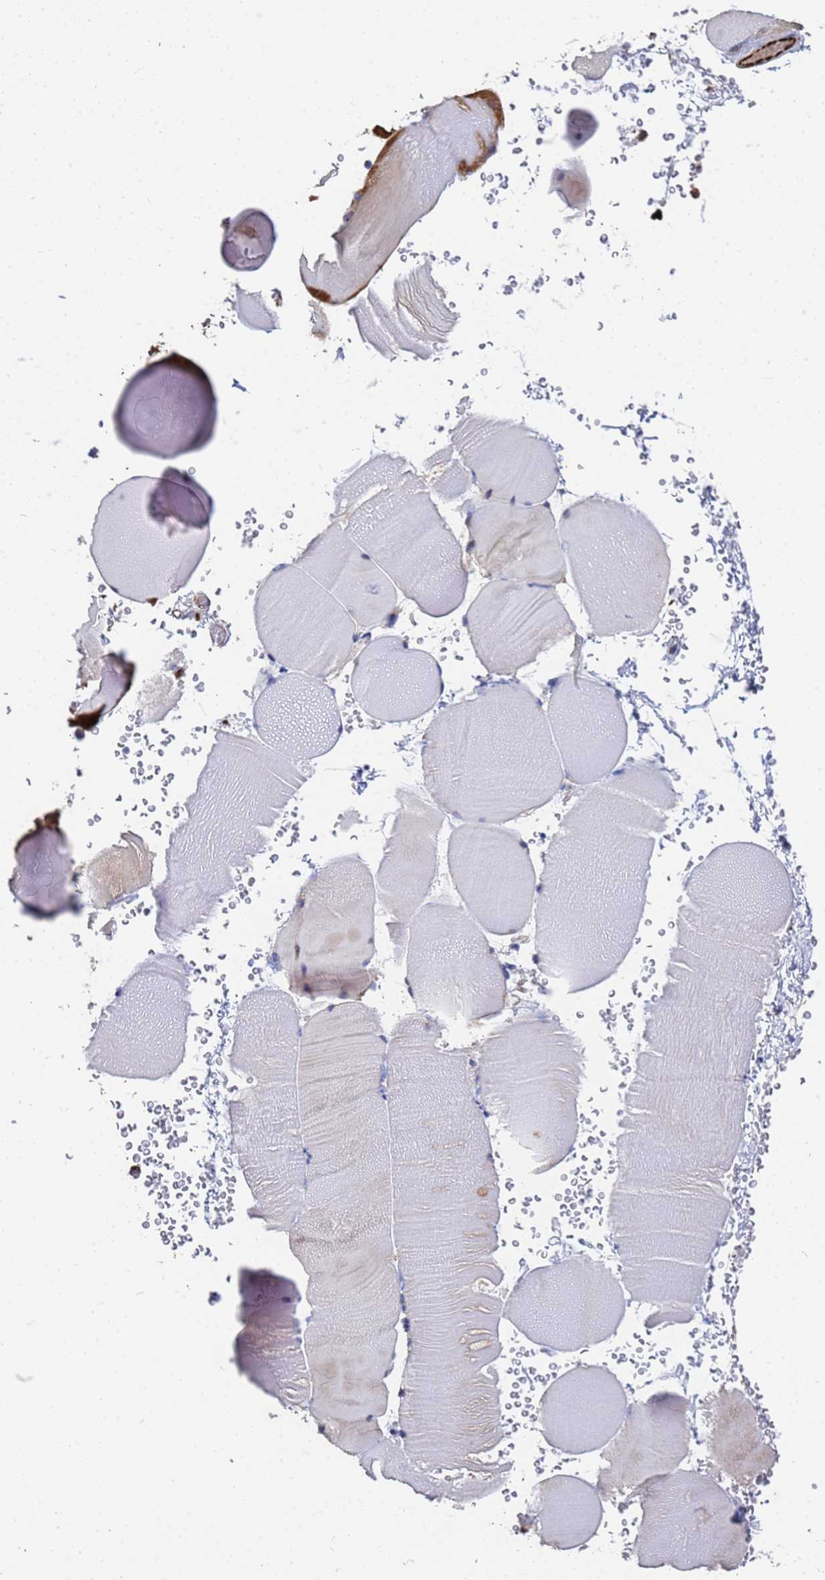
{"staining": {"intensity": "moderate", "quantity": "25%-75%", "location": "cytoplasmic/membranous"}, "tissue": "skeletal muscle", "cell_type": "Myocytes", "image_type": "normal", "snomed": [{"axis": "morphology", "description": "Normal tissue, NOS"}, {"axis": "topography", "description": "Skeletal muscle"}], "caption": "There is medium levels of moderate cytoplasmic/membranous staining in myocytes of normal skeletal muscle, as demonstrated by immunohistochemical staining (brown color).", "gene": "SYT13", "patient": {"sex": "male", "age": 62}}